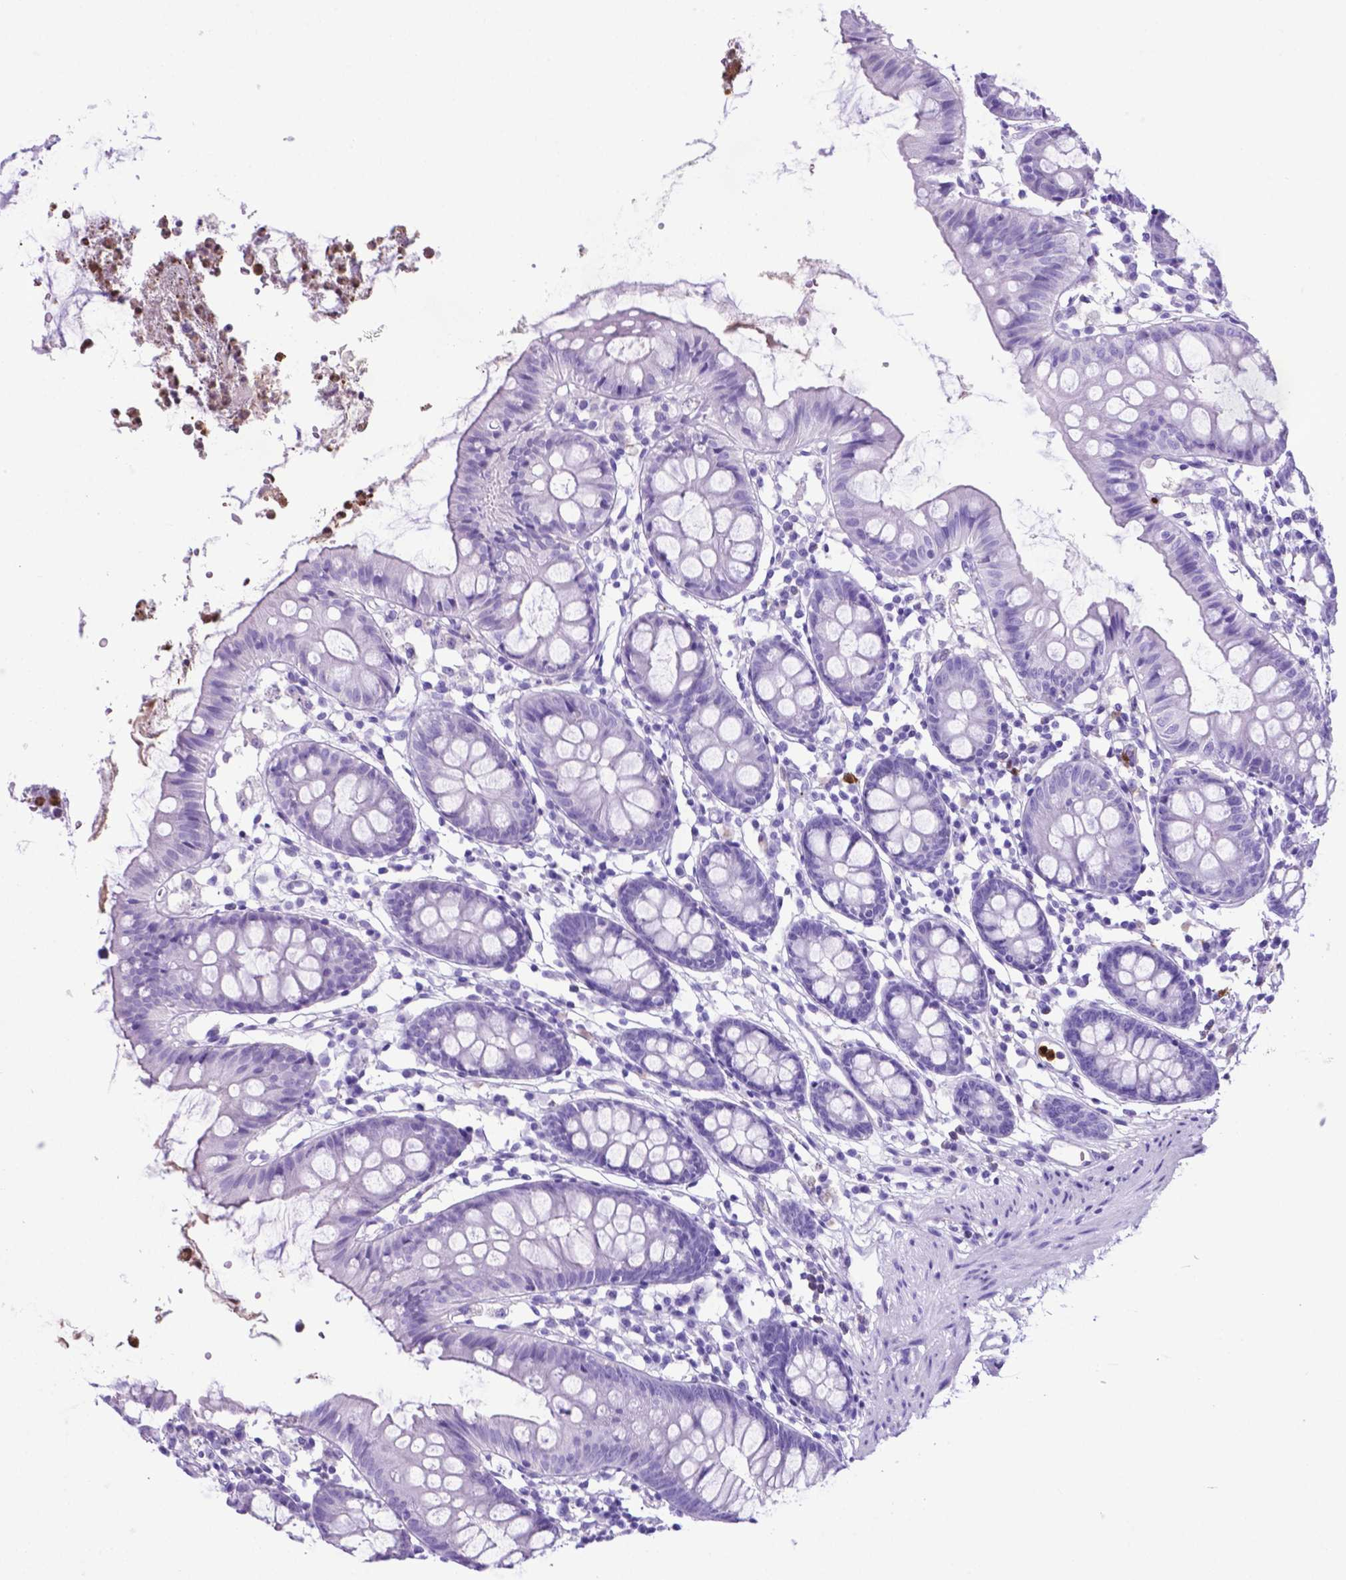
{"staining": {"intensity": "negative", "quantity": "none", "location": "none"}, "tissue": "colon", "cell_type": "Endothelial cells", "image_type": "normal", "snomed": [{"axis": "morphology", "description": "Normal tissue, NOS"}, {"axis": "topography", "description": "Colon"}], "caption": "Immunohistochemistry histopathology image of normal colon: human colon stained with DAB exhibits no significant protein positivity in endothelial cells.", "gene": "LZTR1", "patient": {"sex": "female", "age": 84}}